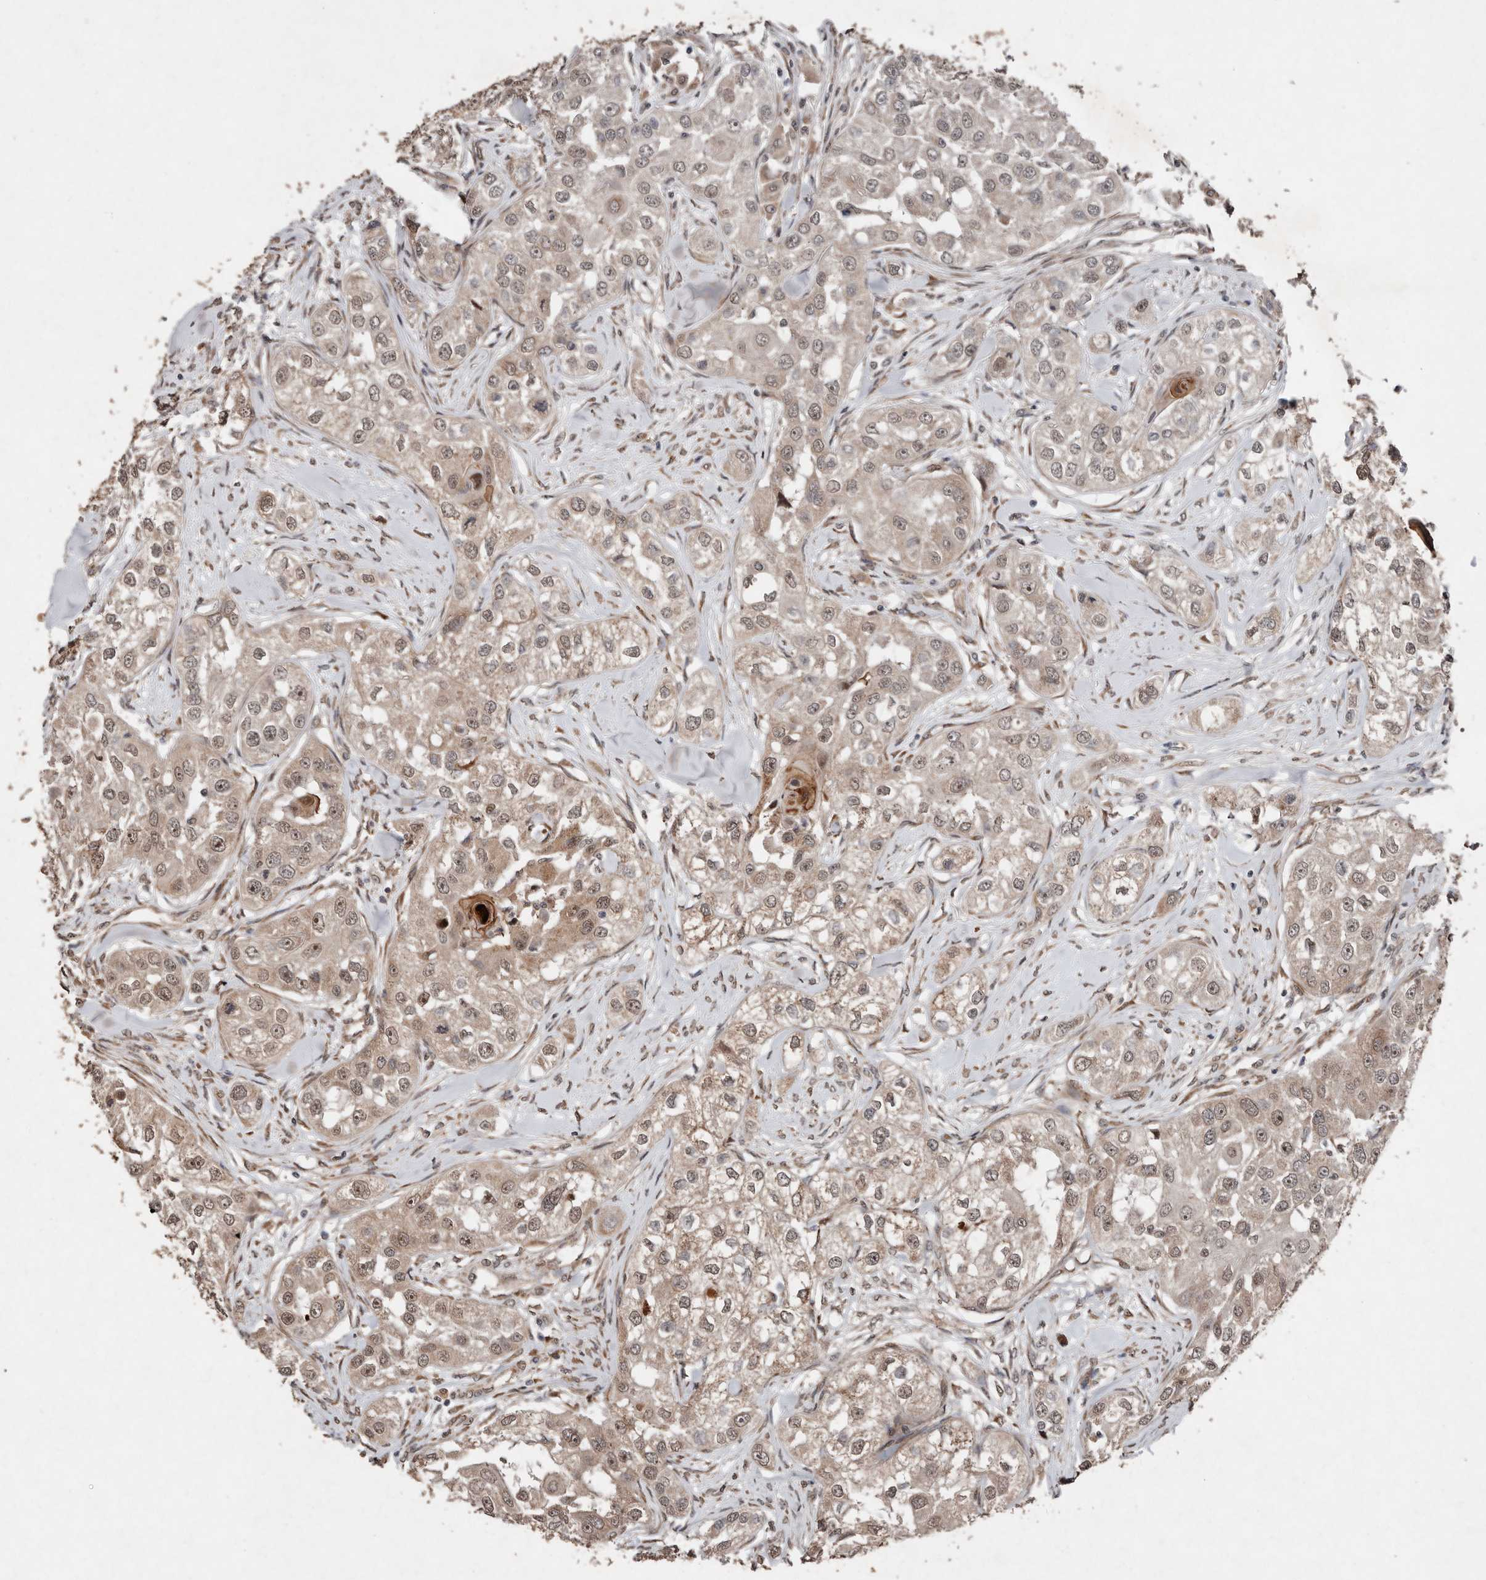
{"staining": {"intensity": "weak", "quantity": ">75%", "location": "cytoplasmic/membranous,nuclear"}, "tissue": "head and neck cancer", "cell_type": "Tumor cells", "image_type": "cancer", "snomed": [{"axis": "morphology", "description": "Normal tissue, NOS"}, {"axis": "morphology", "description": "Squamous cell carcinoma, NOS"}, {"axis": "topography", "description": "Skeletal muscle"}, {"axis": "topography", "description": "Head-Neck"}], "caption": "There is low levels of weak cytoplasmic/membranous and nuclear expression in tumor cells of head and neck squamous cell carcinoma, as demonstrated by immunohistochemical staining (brown color).", "gene": "DIP2C", "patient": {"sex": "male", "age": 51}}